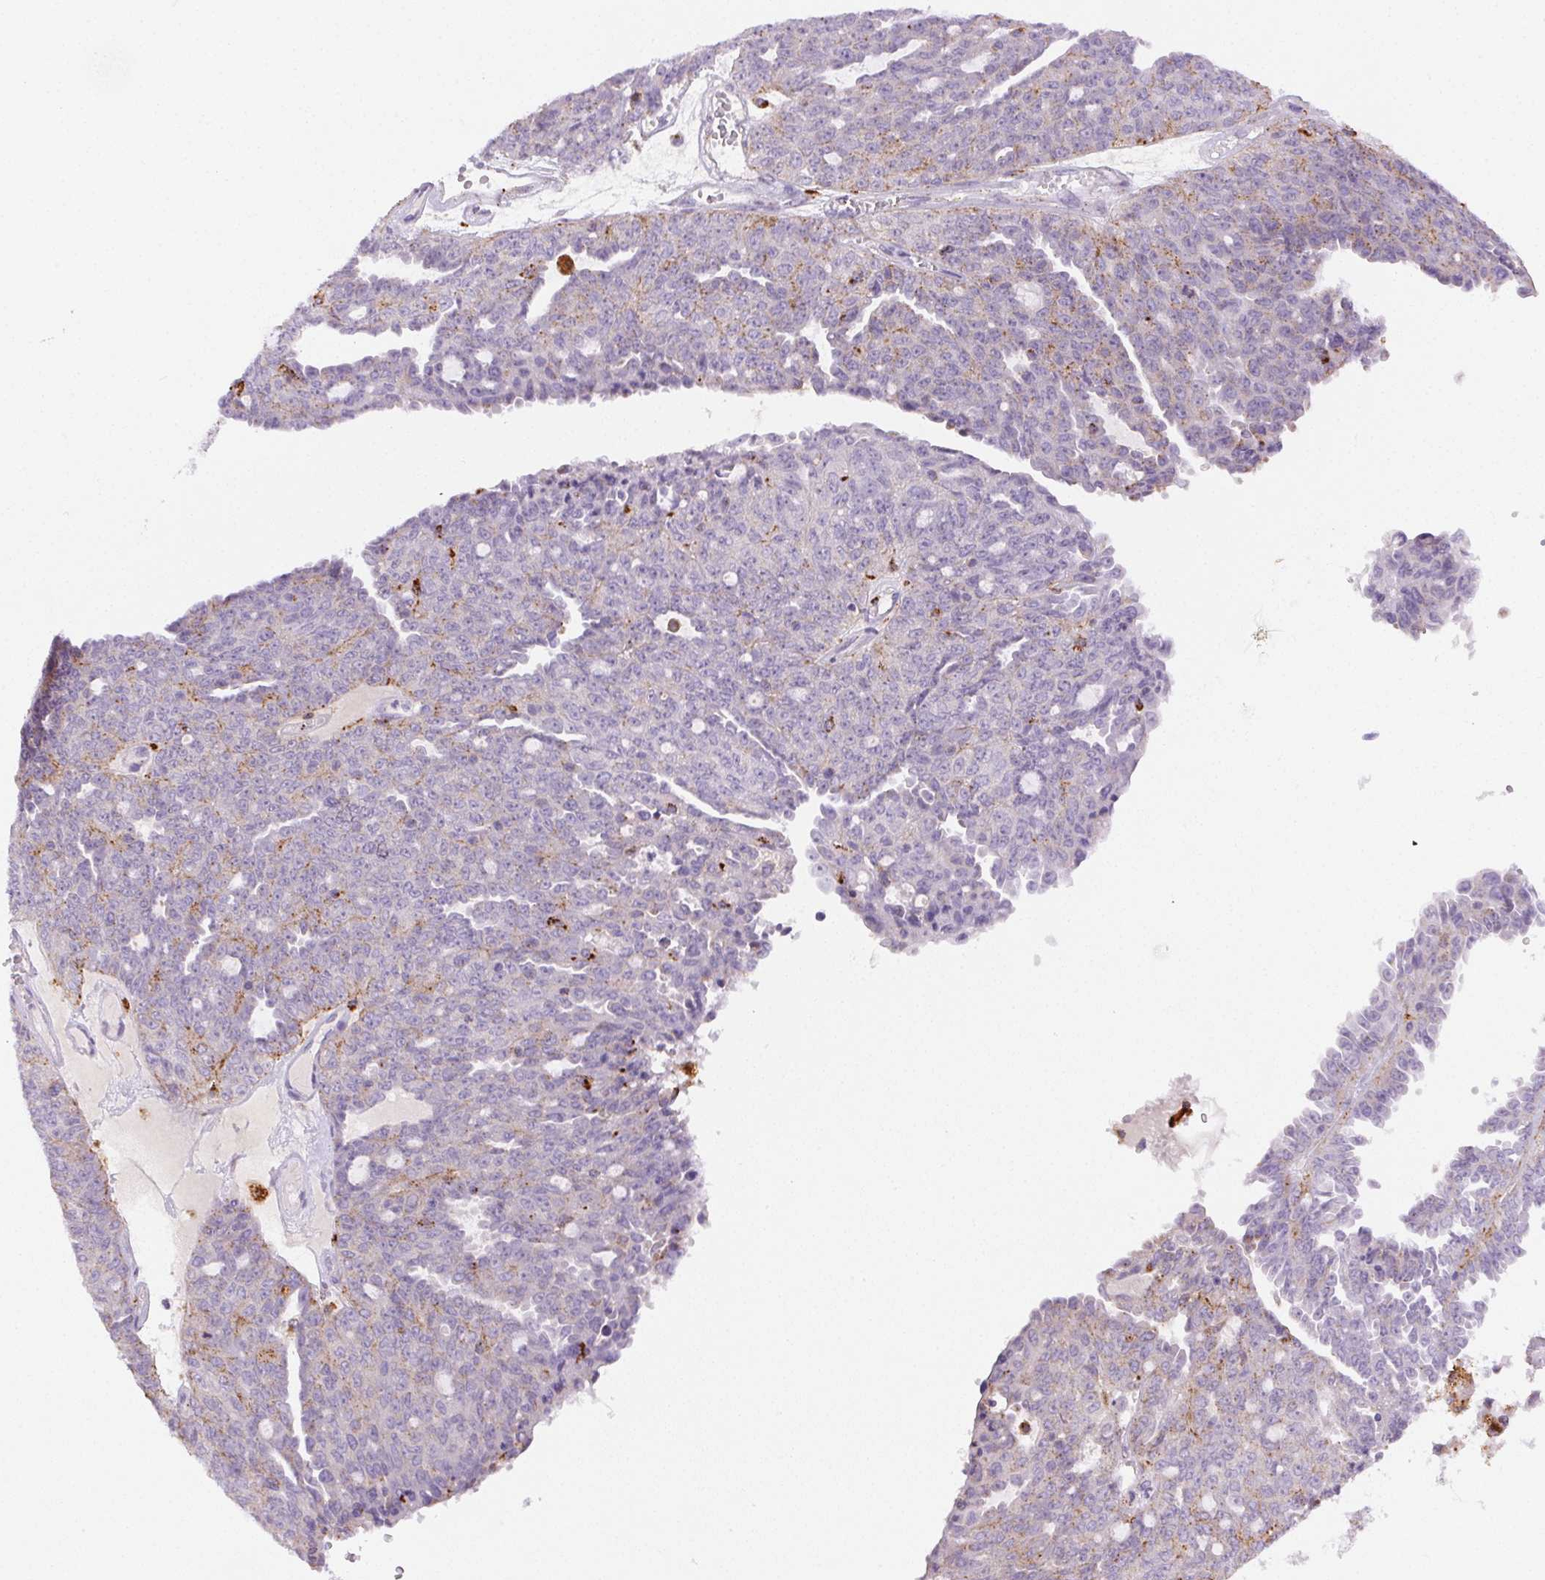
{"staining": {"intensity": "weak", "quantity": "<25%", "location": "cytoplasmic/membranous"}, "tissue": "ovarian cancer", "cell_type": "Tumor cells", "image_type": "cancer", "snomed": [{"axis": "morphology", "description": "Cystadenocarcinoma, serous, NOS"}, {"axis": "topography", "description": "Ovary"}], "caption": "Ovarian cancer was stained to show a protein in brown. There is no significant staining in tumor cells. (DAB immunohistochemistry with hematoxylin counter stain).", "gene": "SCPEP1", "patient": {"sex": "female", "age": 71}}